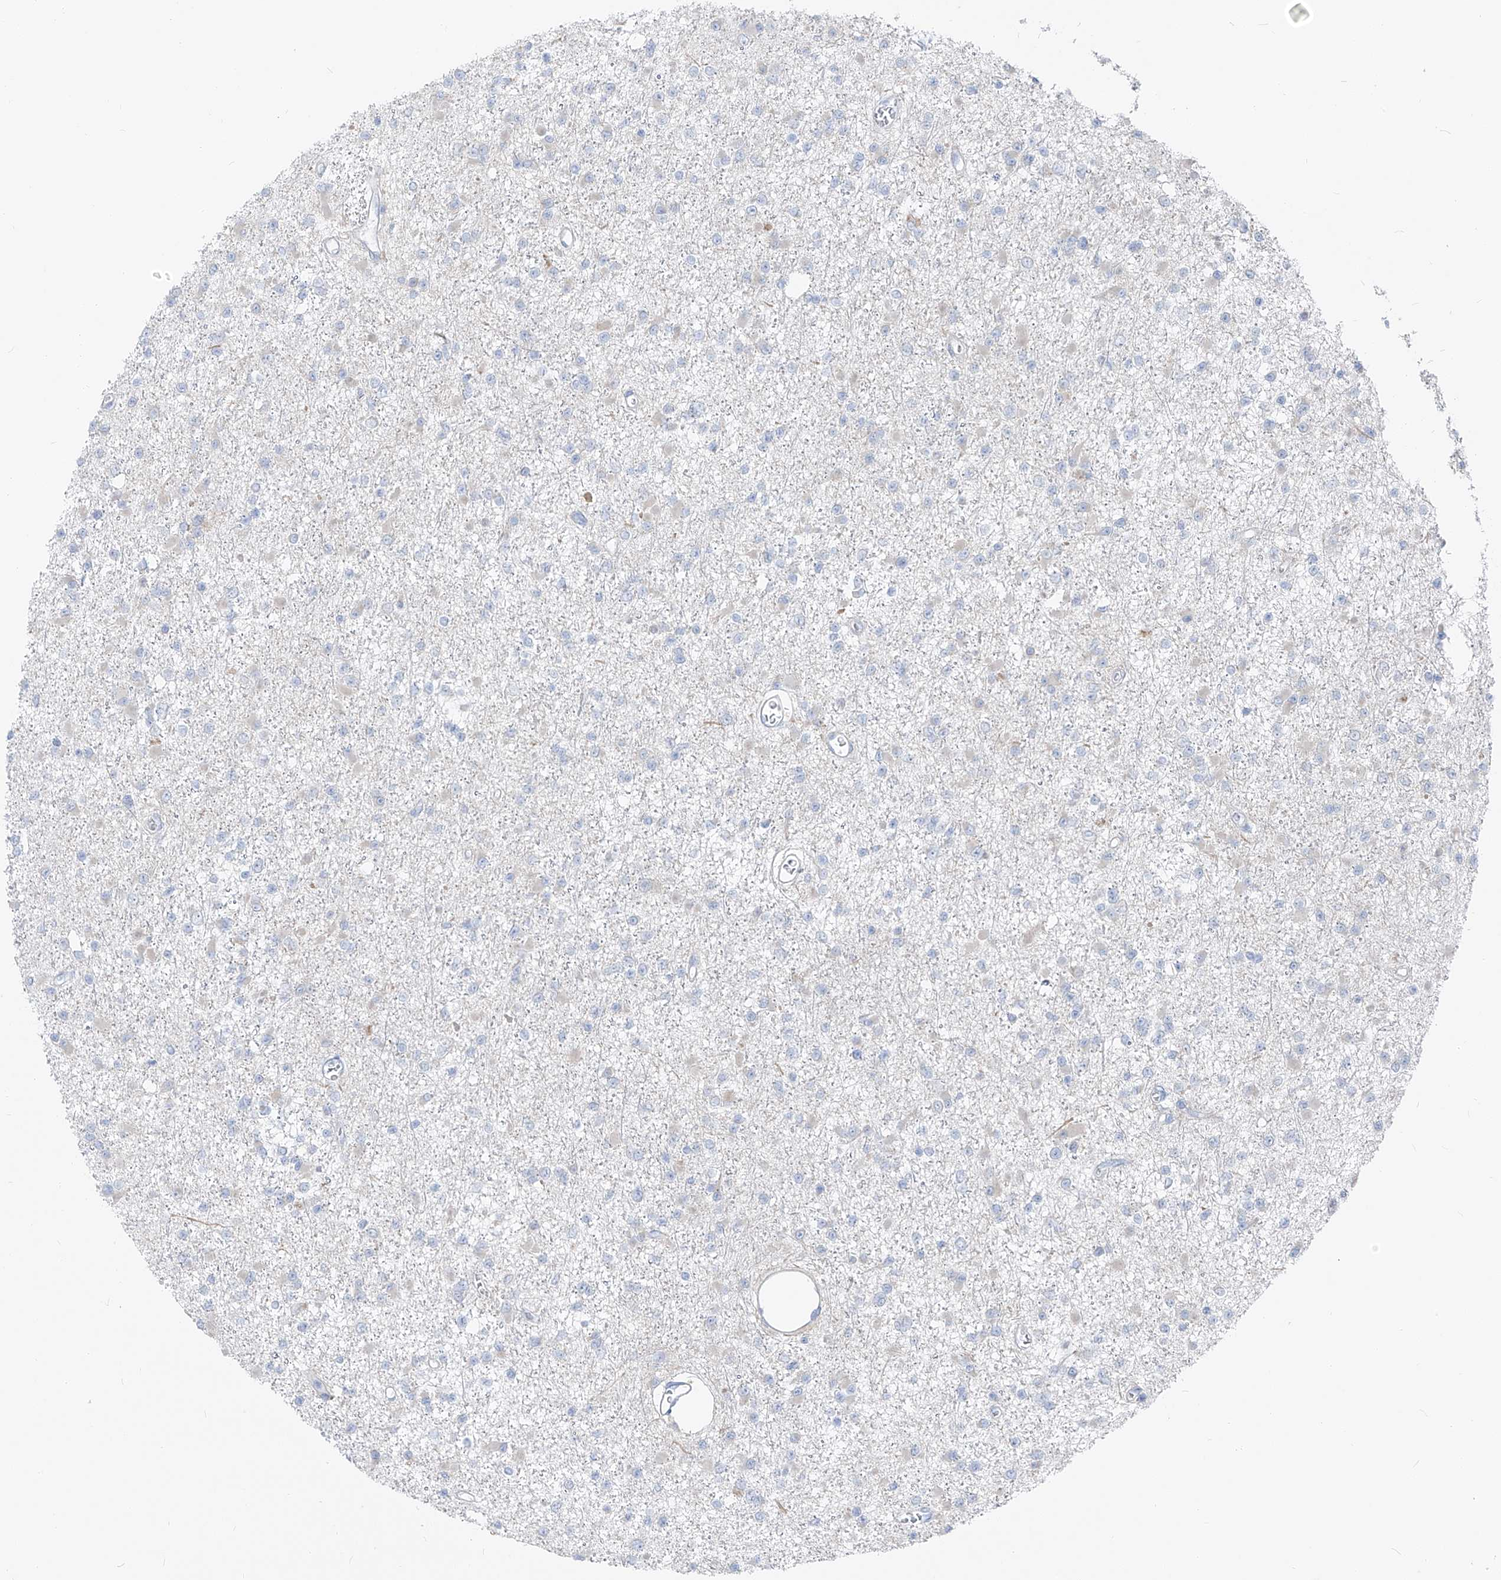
{"staining": {"intensity": "negative", "quantity": "none", "location": "none"}, "tissue": "glioma", "cell_type": "Tumor cells", "image_type": "cancer", "snomed": [{"axis": "morphology", "description": "Glioma, malignant, Low grade"}, {"axis": "topography", "description": "Brain"}], "caption": "This photomicrograph is of glioma stained with immunohistochemistry (IHC) to label a protein in brown with the nuclei are counter-stained blue. There is no expression in tumor cells.", "gene": "UFL1", "patient": {"sex": "female", "age": 22}}